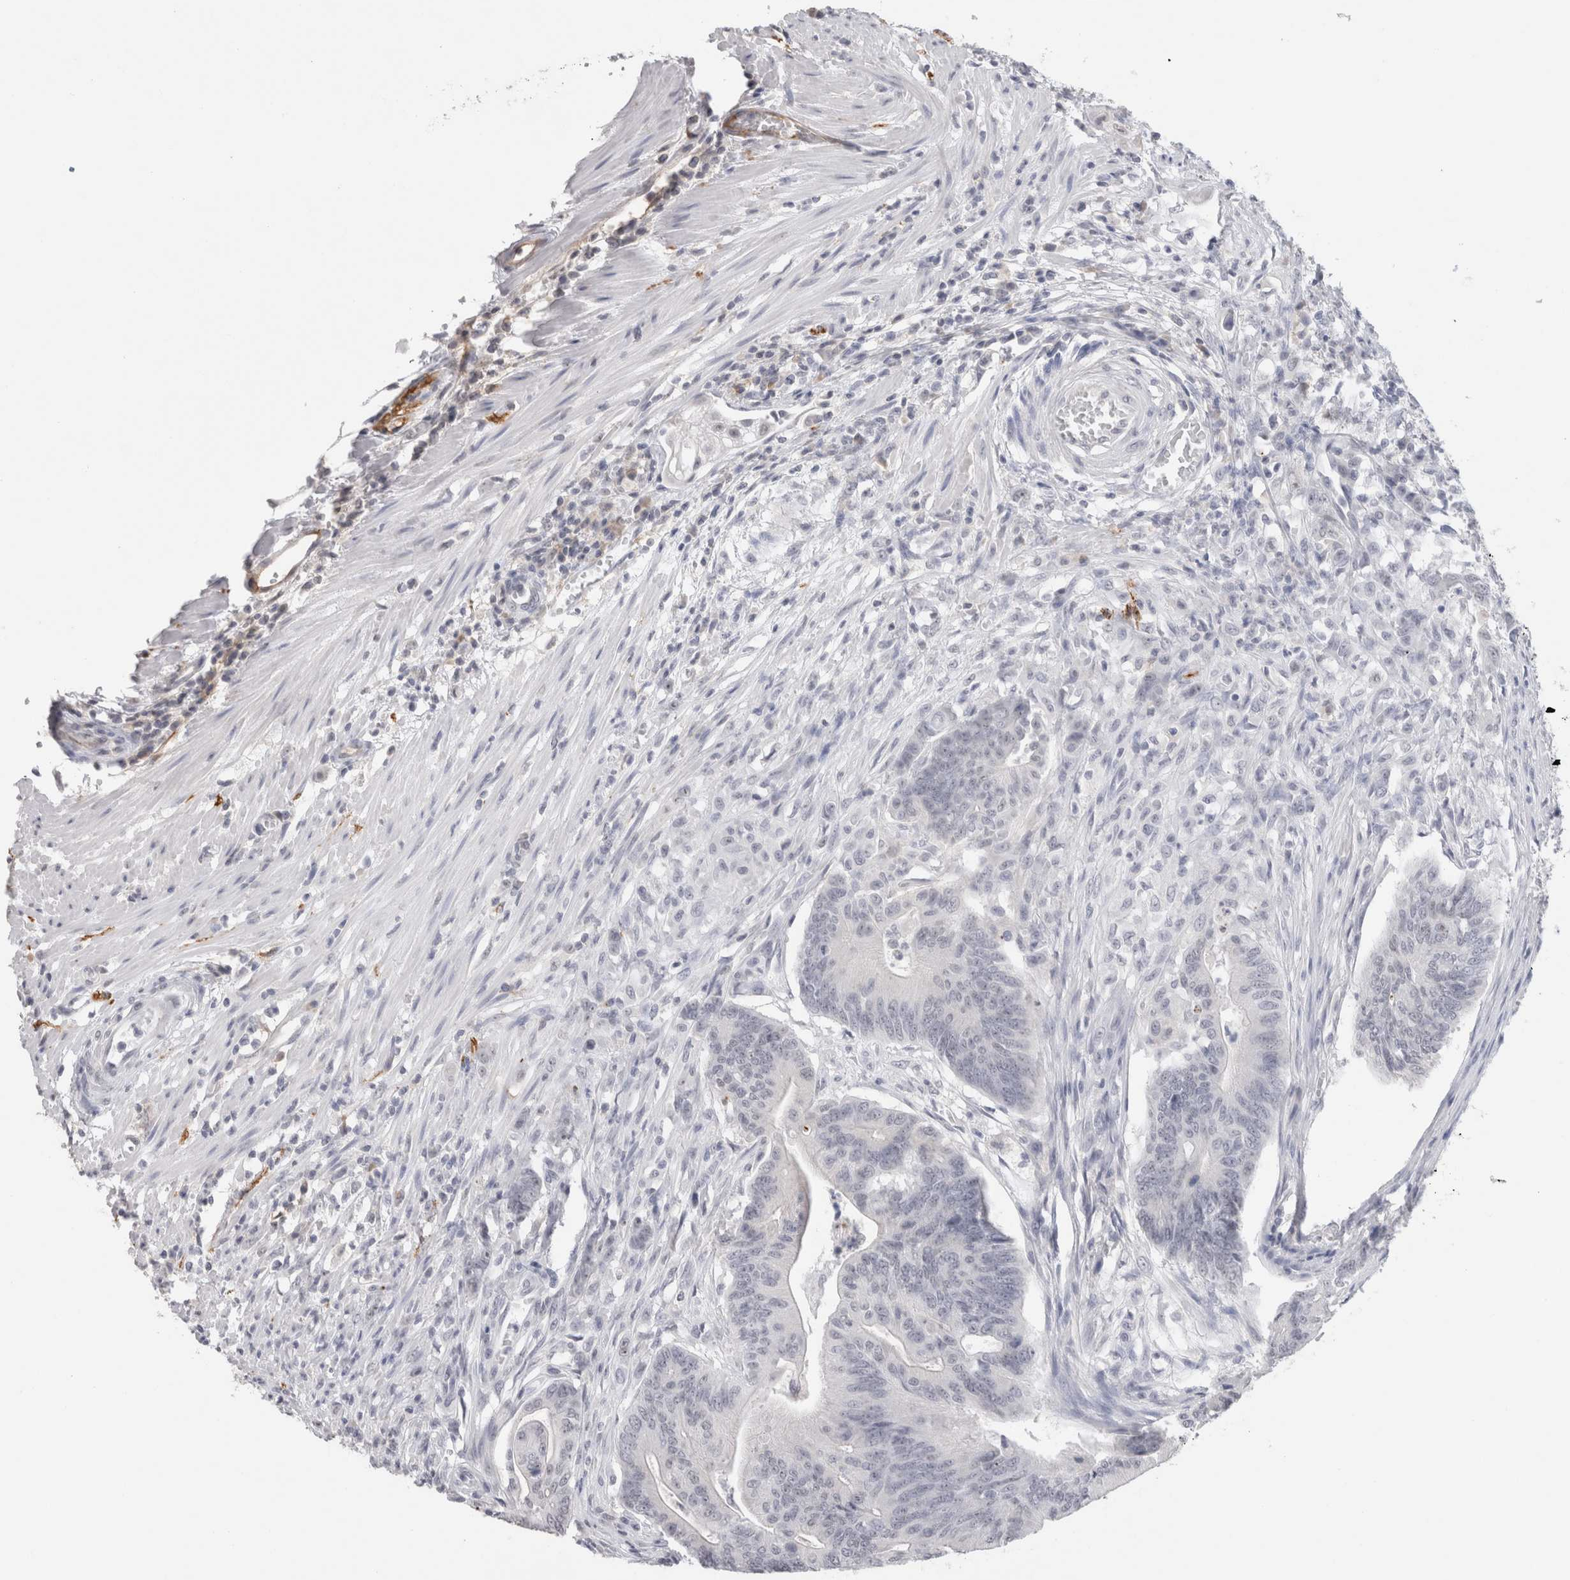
{"staining": {"intensity": "negative", "quantity": "none", "location": "none"}, "tissue": "colorectal cancer", "cell_type": "Tumor cells", "image_type": "cancer", "snomed": [{"axis": "morphology", "description": "Adenoma, NOS"}, {"axis": "morphology", "description": "Adenocarcinoma, NOS"}, {"axis": "topography", "description": "Colon"}], "caption": "DAB (3,3'-diaminobenzidine) immunohistochemical staining of human colorectal cancer (adenocarcinoma) displays no significant staining in tumor cells. (Brightfield microscopy of DAB (3,3'-diaminobenzidine) immunohistochemistry (IHC) at high magnification).", "gene": "CADM3", "patient": {"sex": "male", "age": 79}}